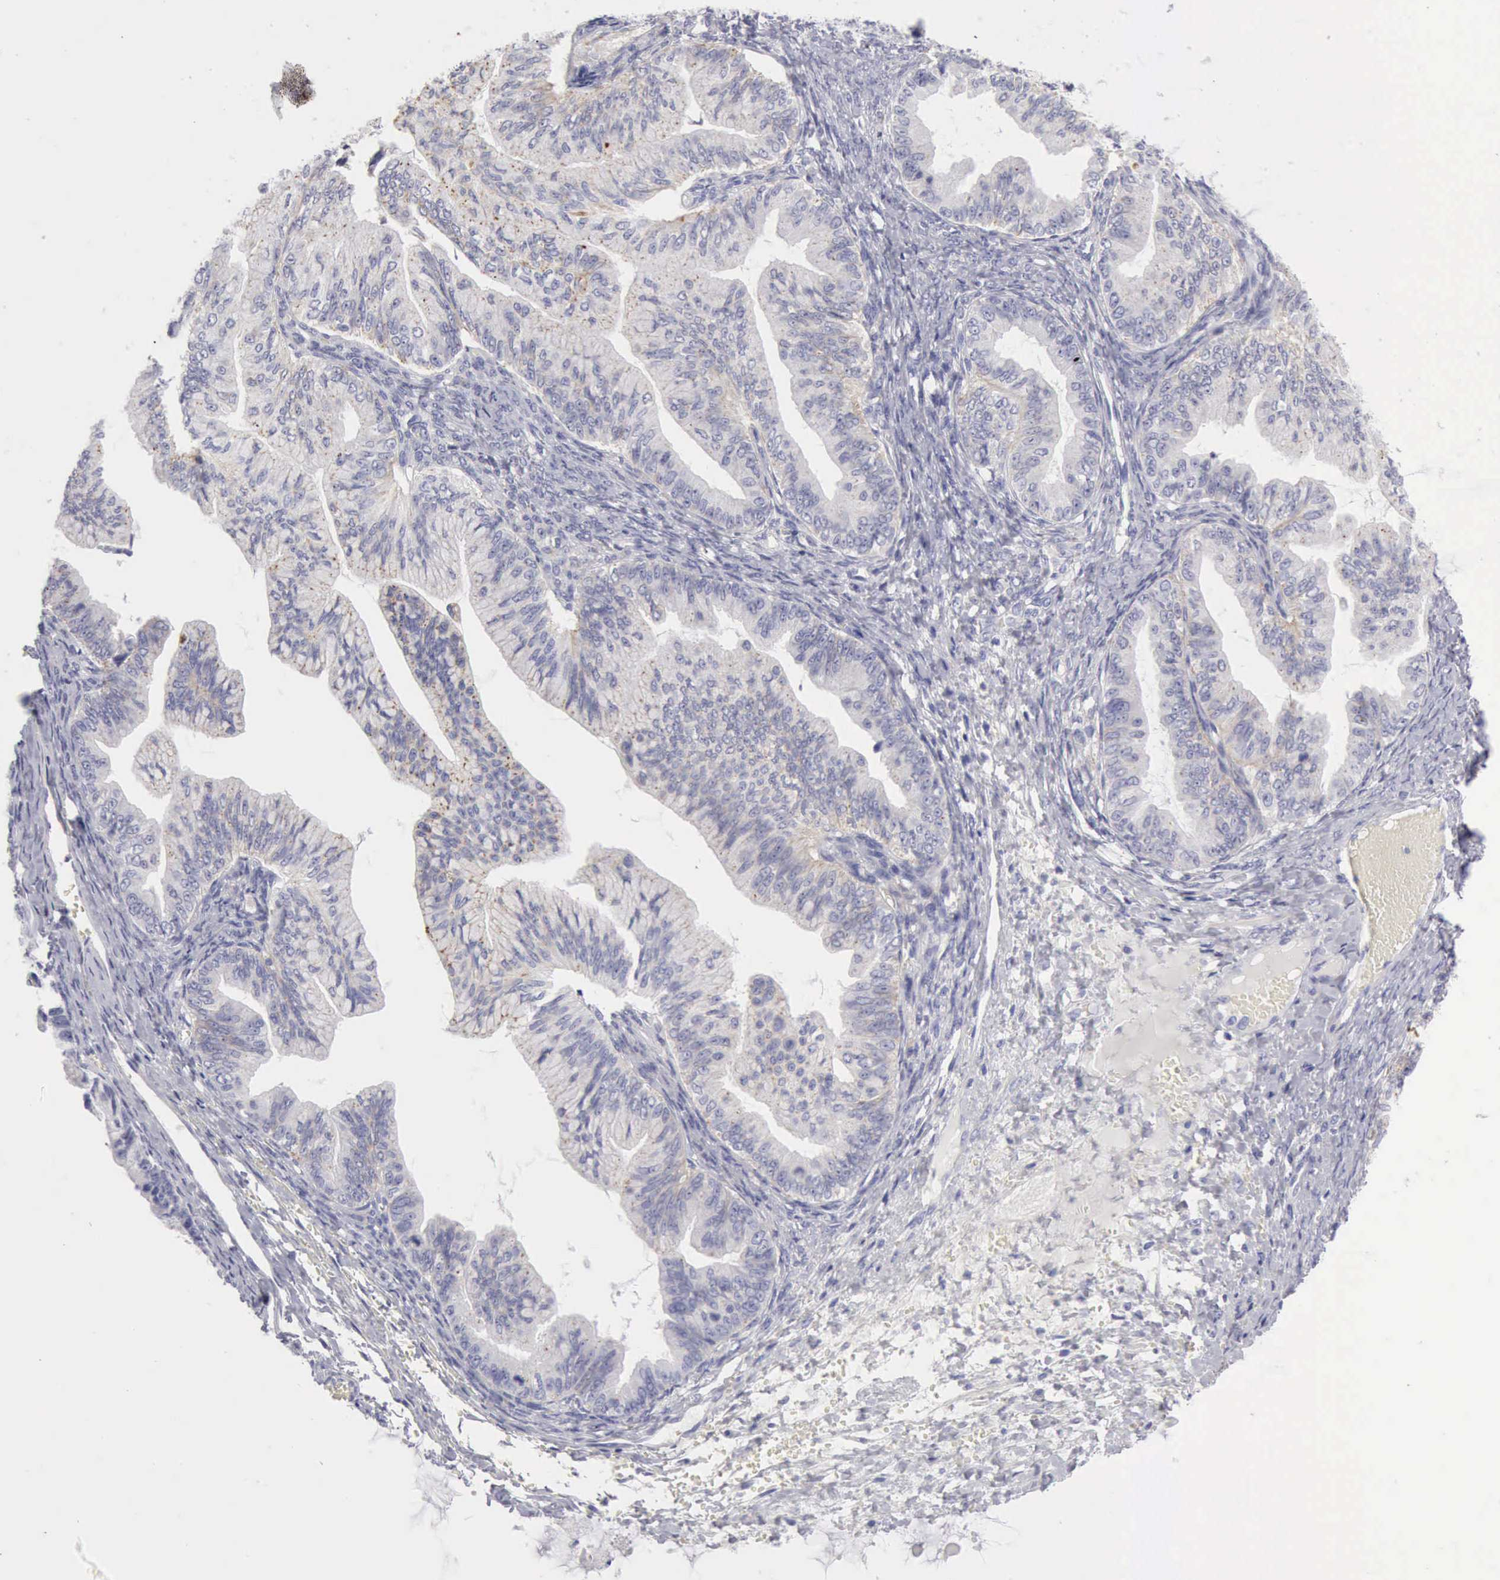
{"staining": {"intensity": "negative", "quantity": "none", "location": "none"}, "tissue": "ovarian cancer", "cell_type": "Tumor cells", "image_type": "cancer", "snomed": [{"axis": "morphology", "description": "Cystadenocarcinoma, mucinous, NOS"}, {"axis": "topography", "description": "Ovary"}], "caption": "Micrograph shows no protein expression in tumor cells of mucinous cystadenocarcinoma (ovarian) tissue.", "gene": "CTSS", "patient": {"sex": "female", "age": 36}}